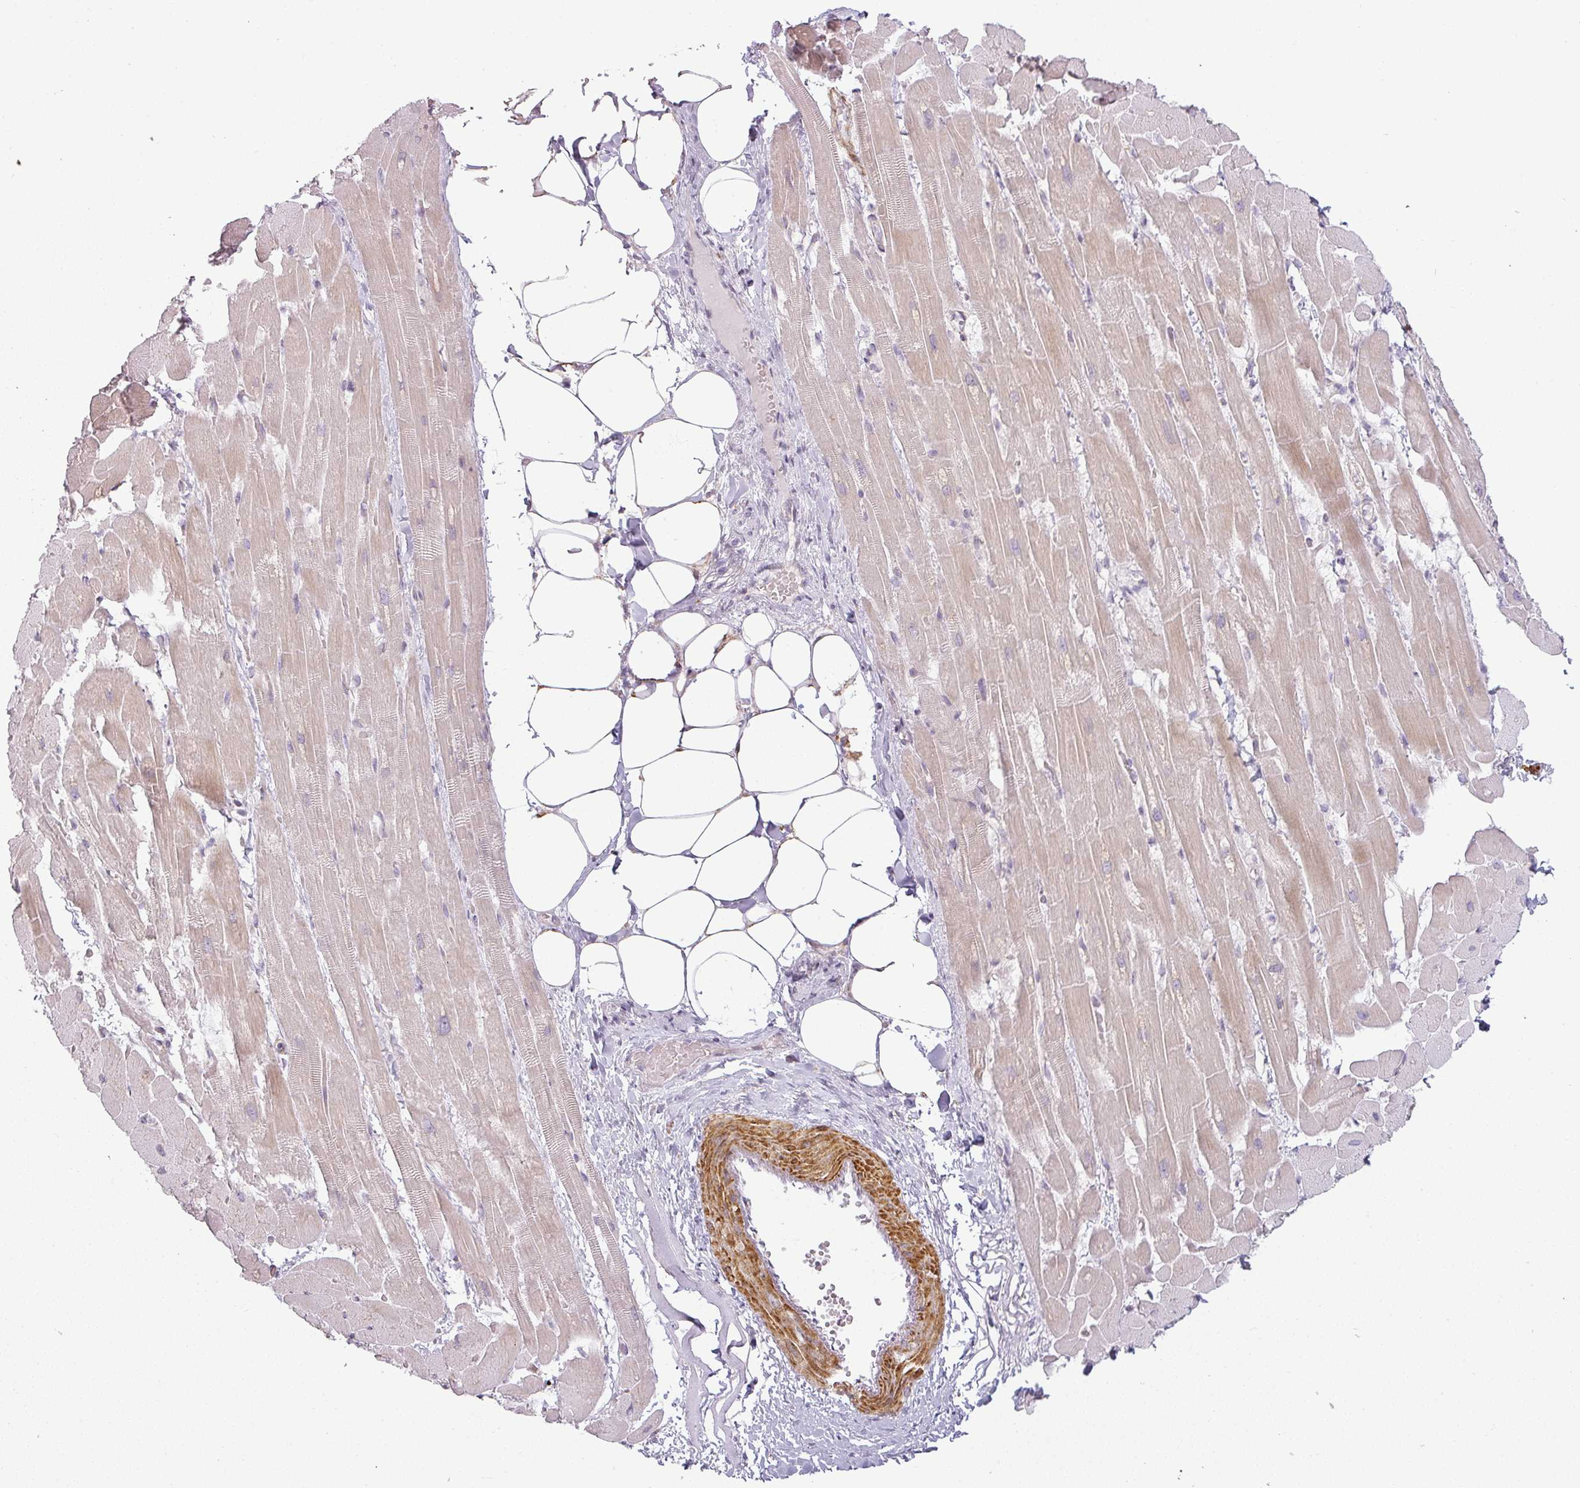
{"staining": {"intensity": "weak", "quantity": "25%-75%", "location": "cytoplasmic/membranous"}, "tissue": "heart muscle", "cell_type": "Cardiomyocytes", "image_type": "normal", "snomed": [{"axis": "morphology", "description": "Normal tissue, NOS"}, {"axis": "topography", "description": "Heart"}], "caption": "This photomicrograph demonstrates IHC staining of unremarkable heart muscle, with low weak cytoplasmic/membranous expression in about 25%-75% of cardiomyocytes.", "gene": "CCDC144A", "patient": {"sex": "male", "age": 37}}